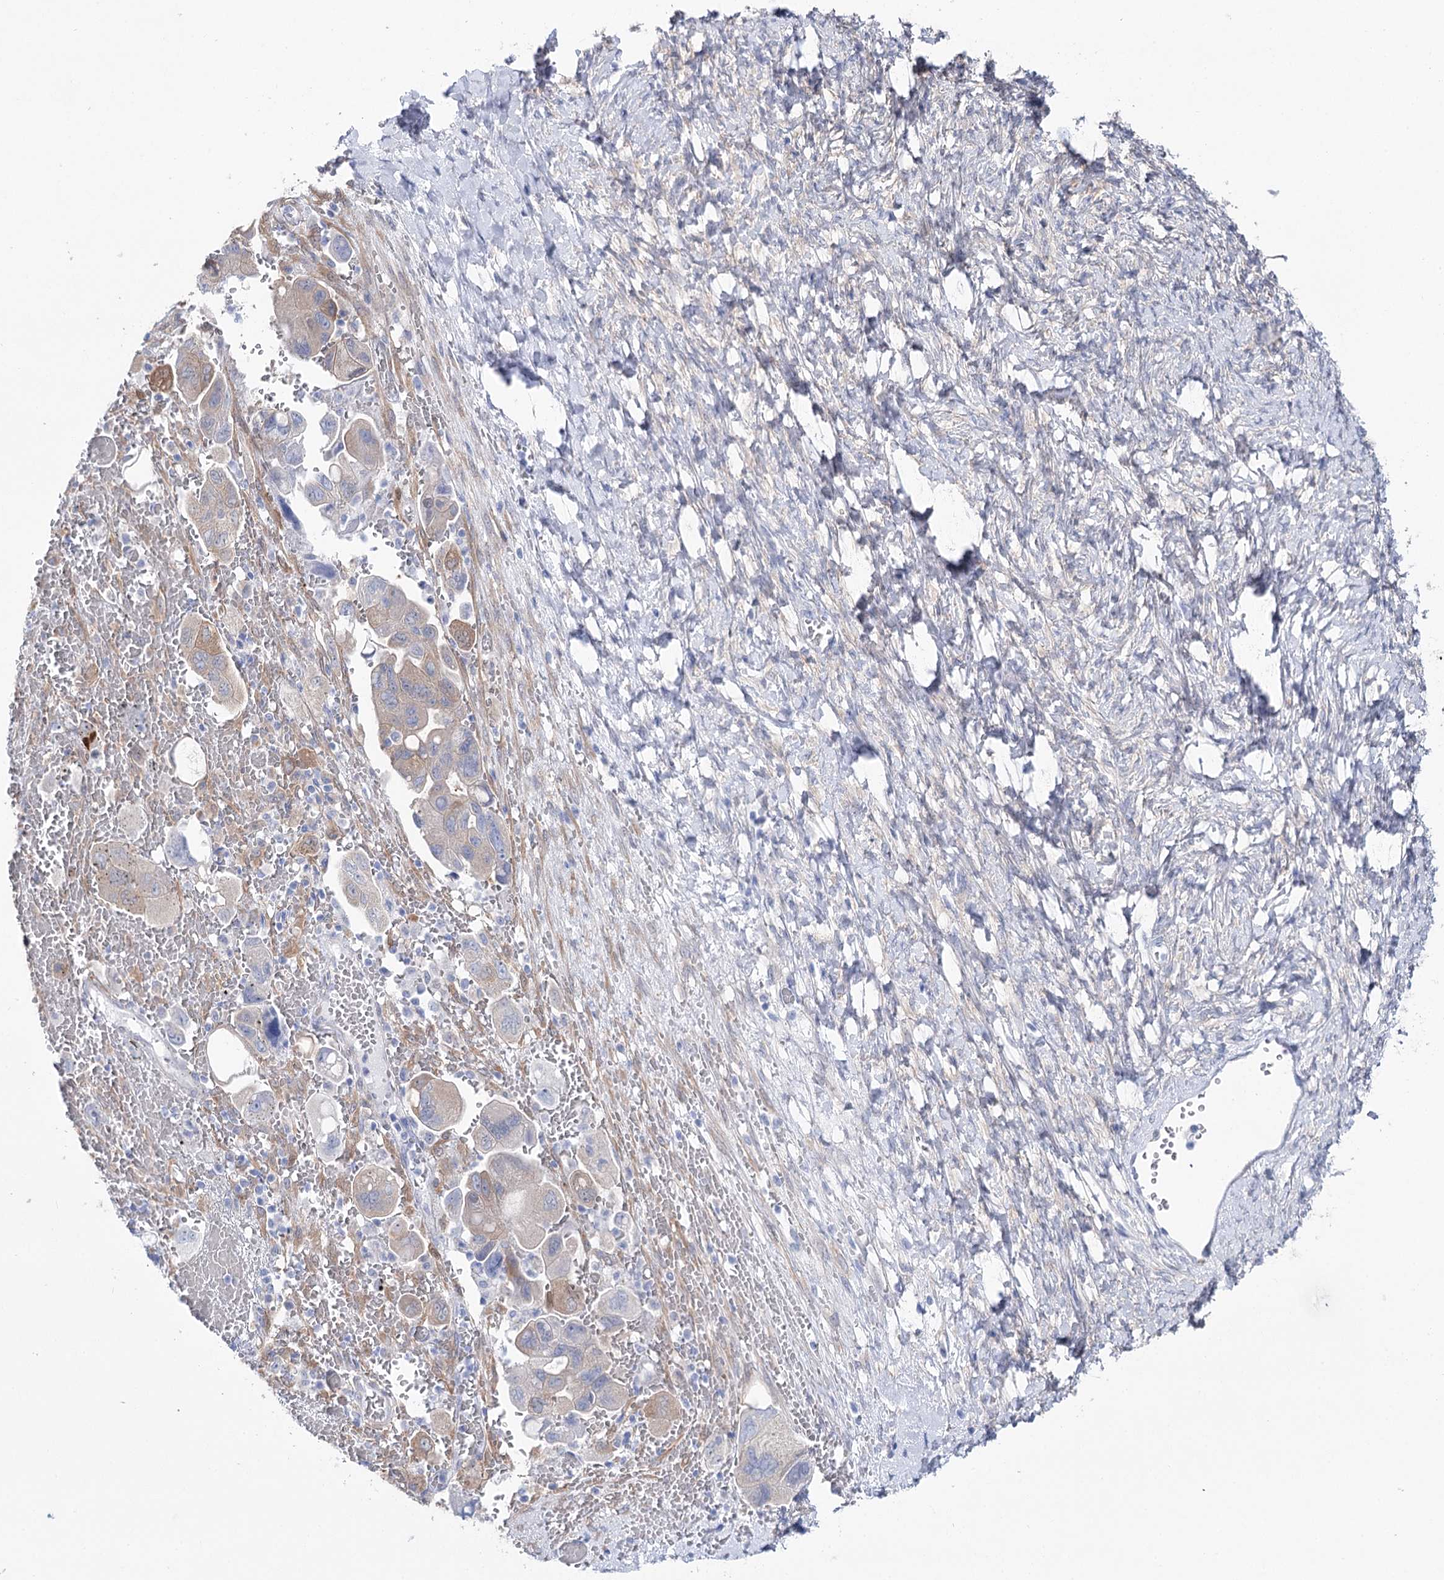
{"staining": {"intensity": "weak", "quantity": "<25%", "location": "cytoplasmic/membranous"}, "tissue": "ovarian cancer", "cell_type": "Tumor cells", "image_type": "cancer", "snomed": [{"axis": "morphology", "description": "Carcinoma, NOS"}, {"axis": "morphology", "description": "Cystadenocarcinoma, serous, NOS"}, {"axis": "topography", "description": "Ovary"}], "caption": "Tumor cells are negative for protein expression in human ovarian cancer.", "gene": "UGDH", "patient": {"sex": "female", "age": 69}}